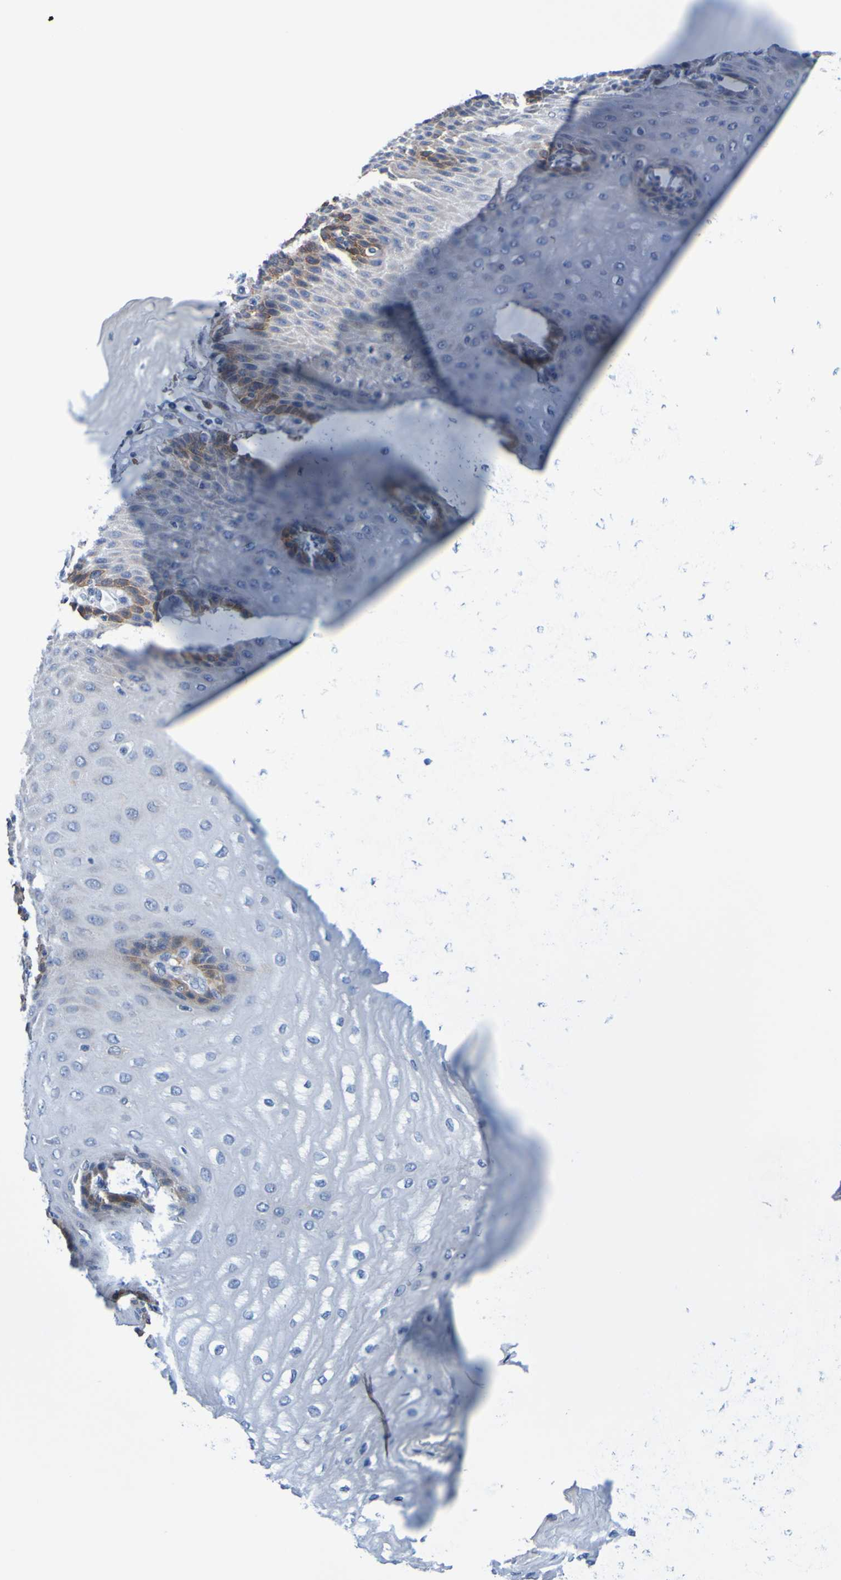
{"staining": {"intensity": "moderate", "quantity": "<25%", "location": "cytoplasmic/membranous"}, "tissue": "esophagus", "cell_type": "Squamous epithelial cells", "image_type": "normal", "snomed": [{"axis": "morphology", "description": "Normal tissue, NOS"}, {"axis": "topography", "description": "Esophagus"}], "caption": "Protein expression analysis of unremarkable human esophagus reveals moderate cytoplasmic/membranous staining in about <25% of squamous epithelial cells.", "gene": "METAP2", "patient": {"sex": "male", "age": 54}}